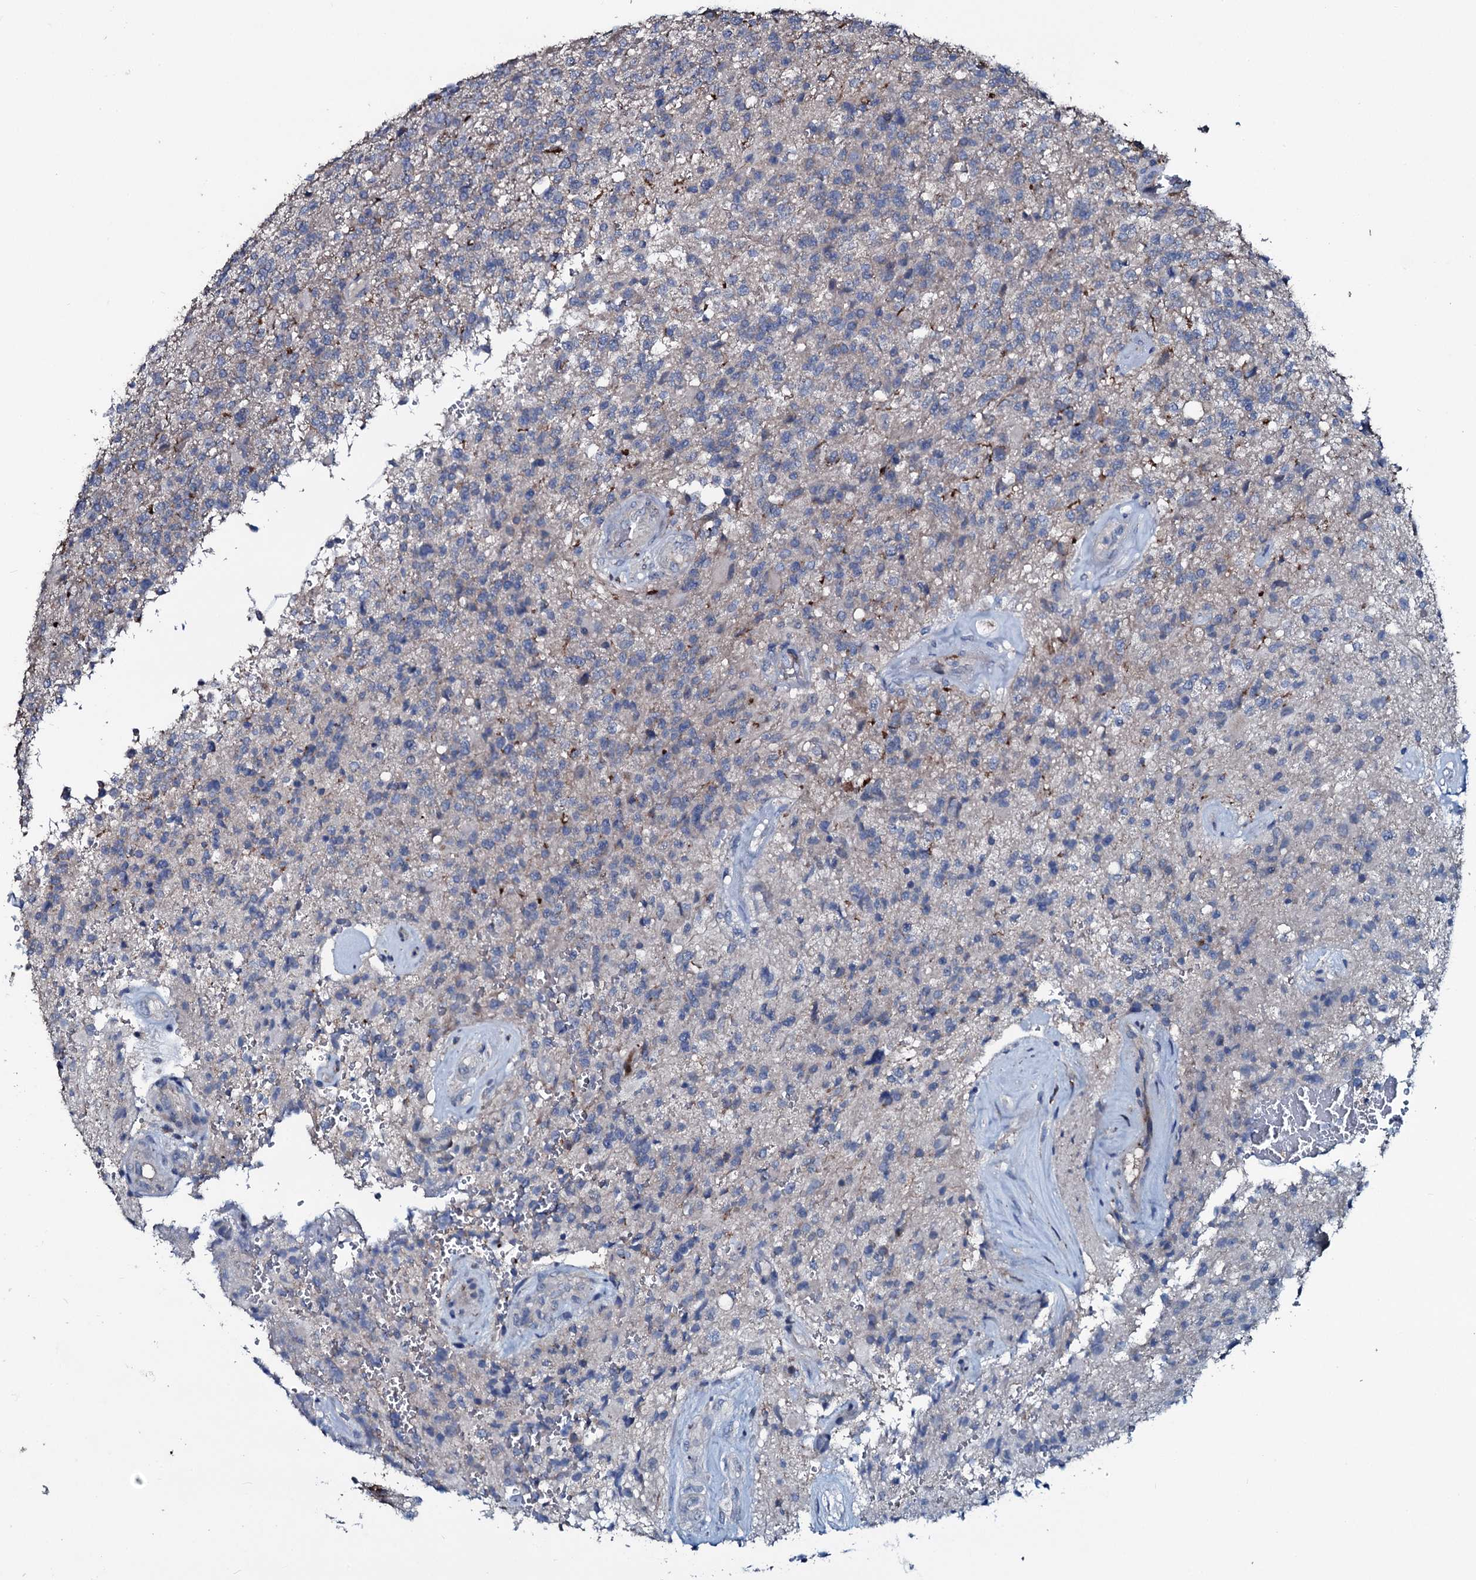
{"staining": {"intensity": "negative", "quantity": "none", "location": "none"}, "tissue": "glioma", "cell_type": "Tumor cells", "image_type": "cancer", "snomed": [{"axis": "morphology", "description": "Glioma, malignant, High grade"}, {"axis": "topography", "description": "Brain"}], "caption": "IHC micrograph of neoplastic tissue: human glioma stained with DAB displays no significant protein positivity in tumor cells. The staining is performed using DAB brown chromogen with nuclei counter-stained in using hematoxylin.", "gene": "IL12B", "patient": {"sex": "male", "age": 56}}